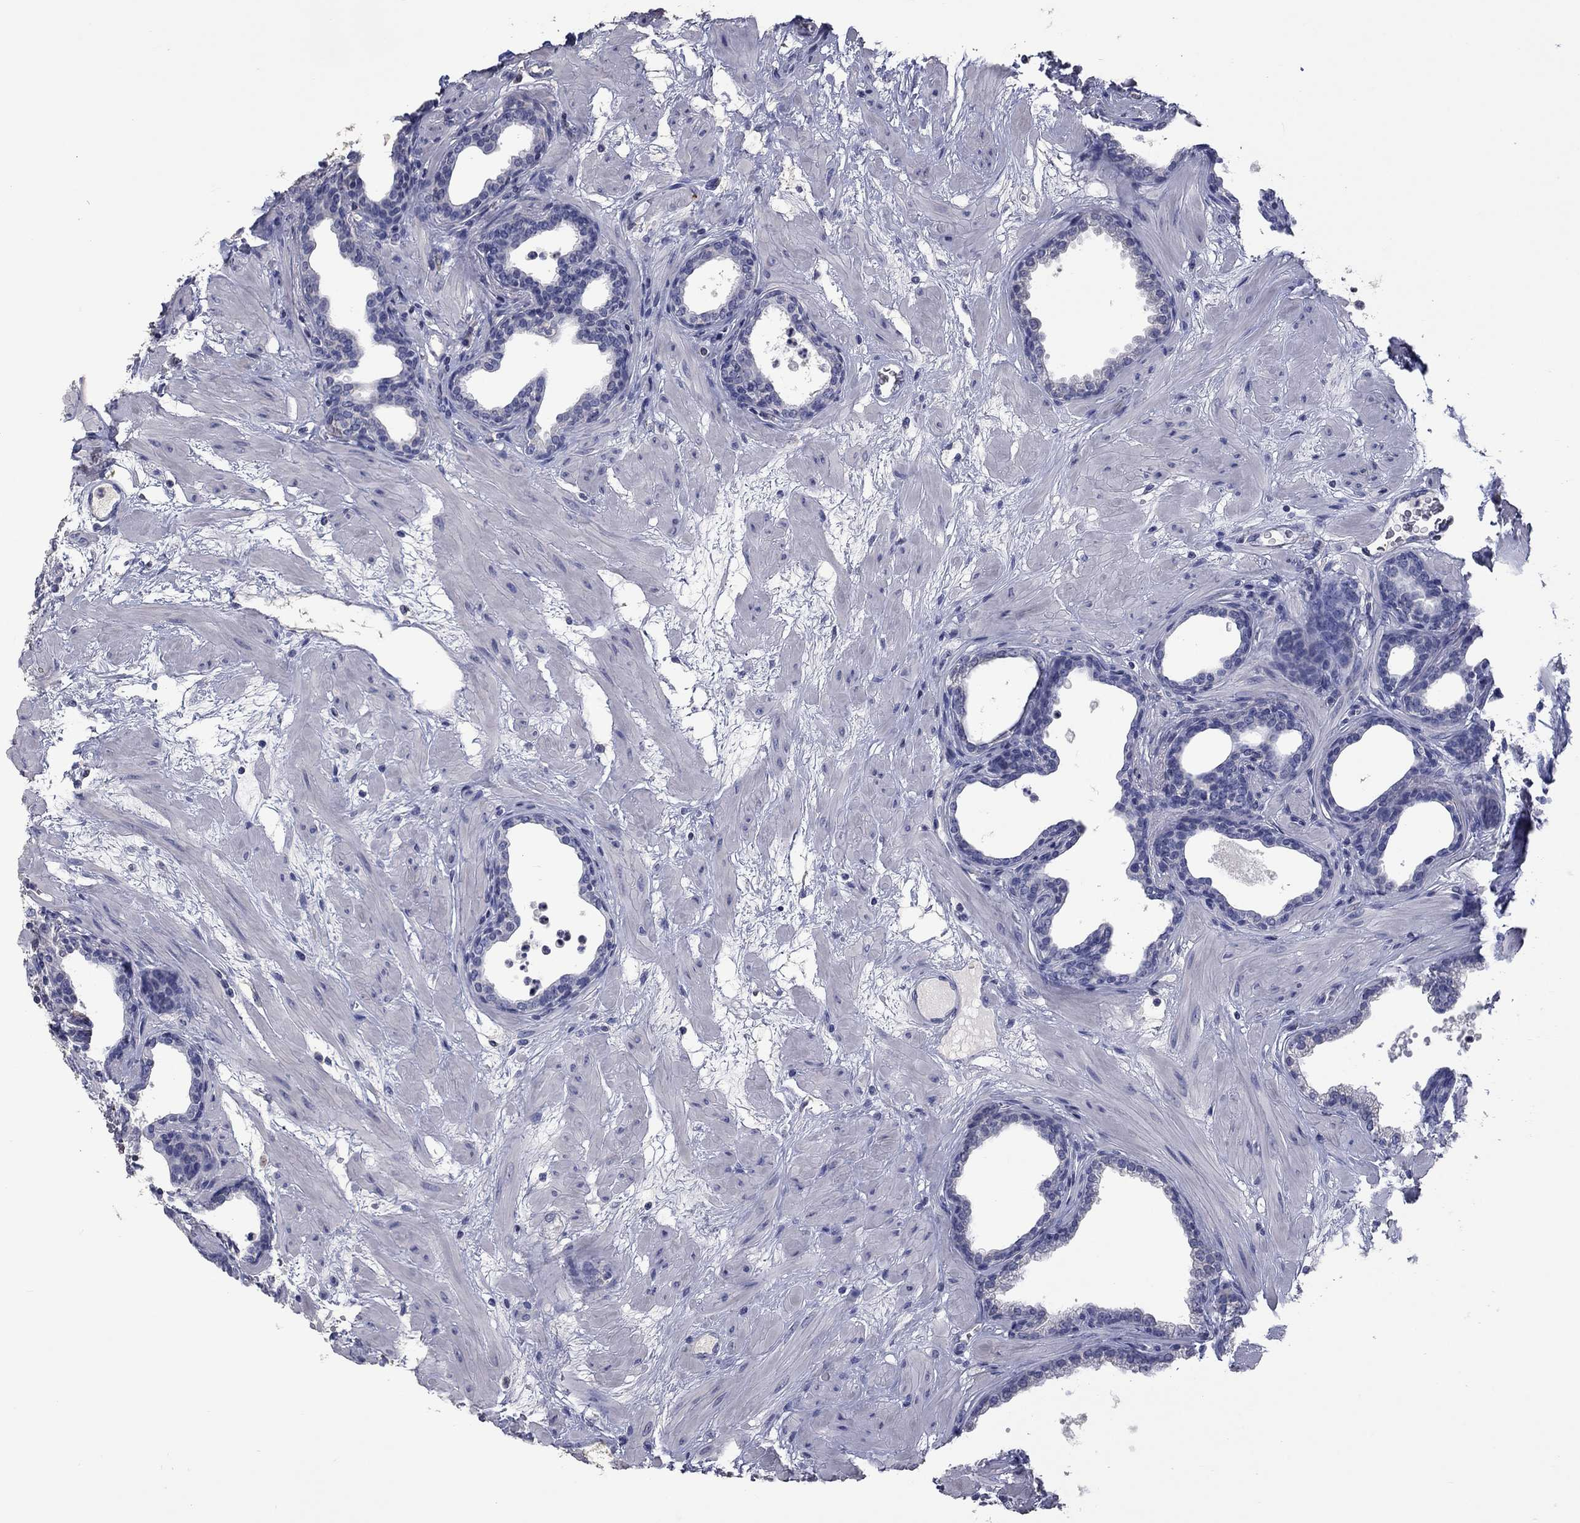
{"staining": {"intensity": "negative", "quantity": "none", "location": "none"}, "tissue": "prostate", "cell_type": "Glandular cells", "image_type": "normal", "snomed": [{"axis": "morphology", "description": "Normal tissue, NOS"}, {"axis": "topography", "description": "Prostate"}], "caption": "Protein analysis of normal prostate shows no significant expression in glandular cells. (Stains: DAB IHC with hematoxylin counter stain, Microscopy: brightfield microscopy at high magnification).", "gene": "PLEK", "patient": {"sex": "male", "age": 37}}